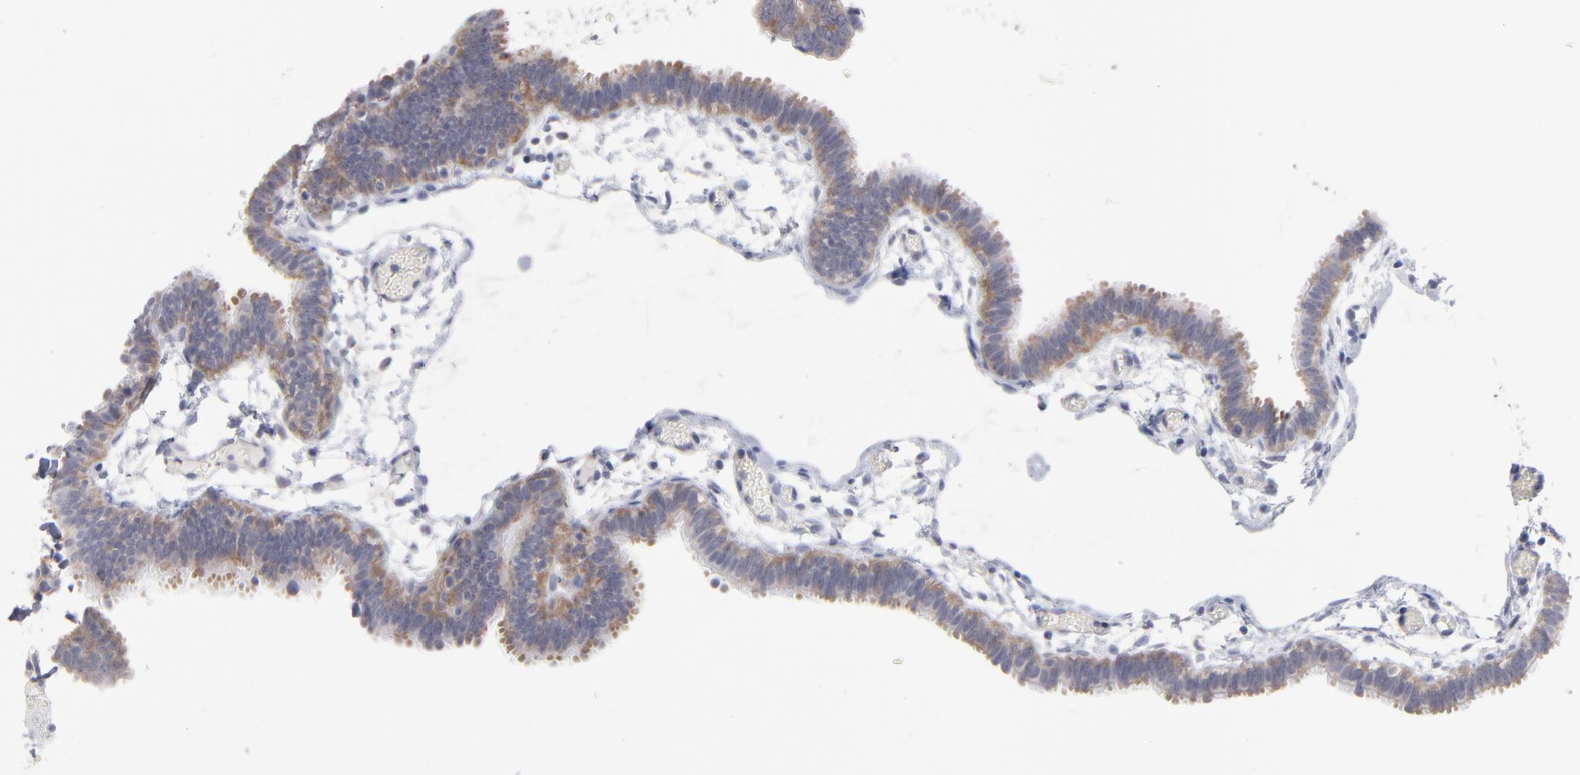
{"staining": {"intensity": "weak", "quantity": ">75%", "location": "cytoplasmic/membranous"}, "tissue": "fallopian tube", "cell_type": "Glandular cells", "image_type": "normal", "snomed": [{"axis": "morphology", "description": "Normal tissue, NOS"}, {"axis": "topography", "description": "Fallopian tube"}], "caption": "Fallopian tube stained for a protein exhibits weak cytoplasmic/membranous positivity in glandular cells. (Brightfield microscopy of DAB IHC at high magnification).", "gene": "RPS24", "patient": {"sex": "female", "age": 29}}